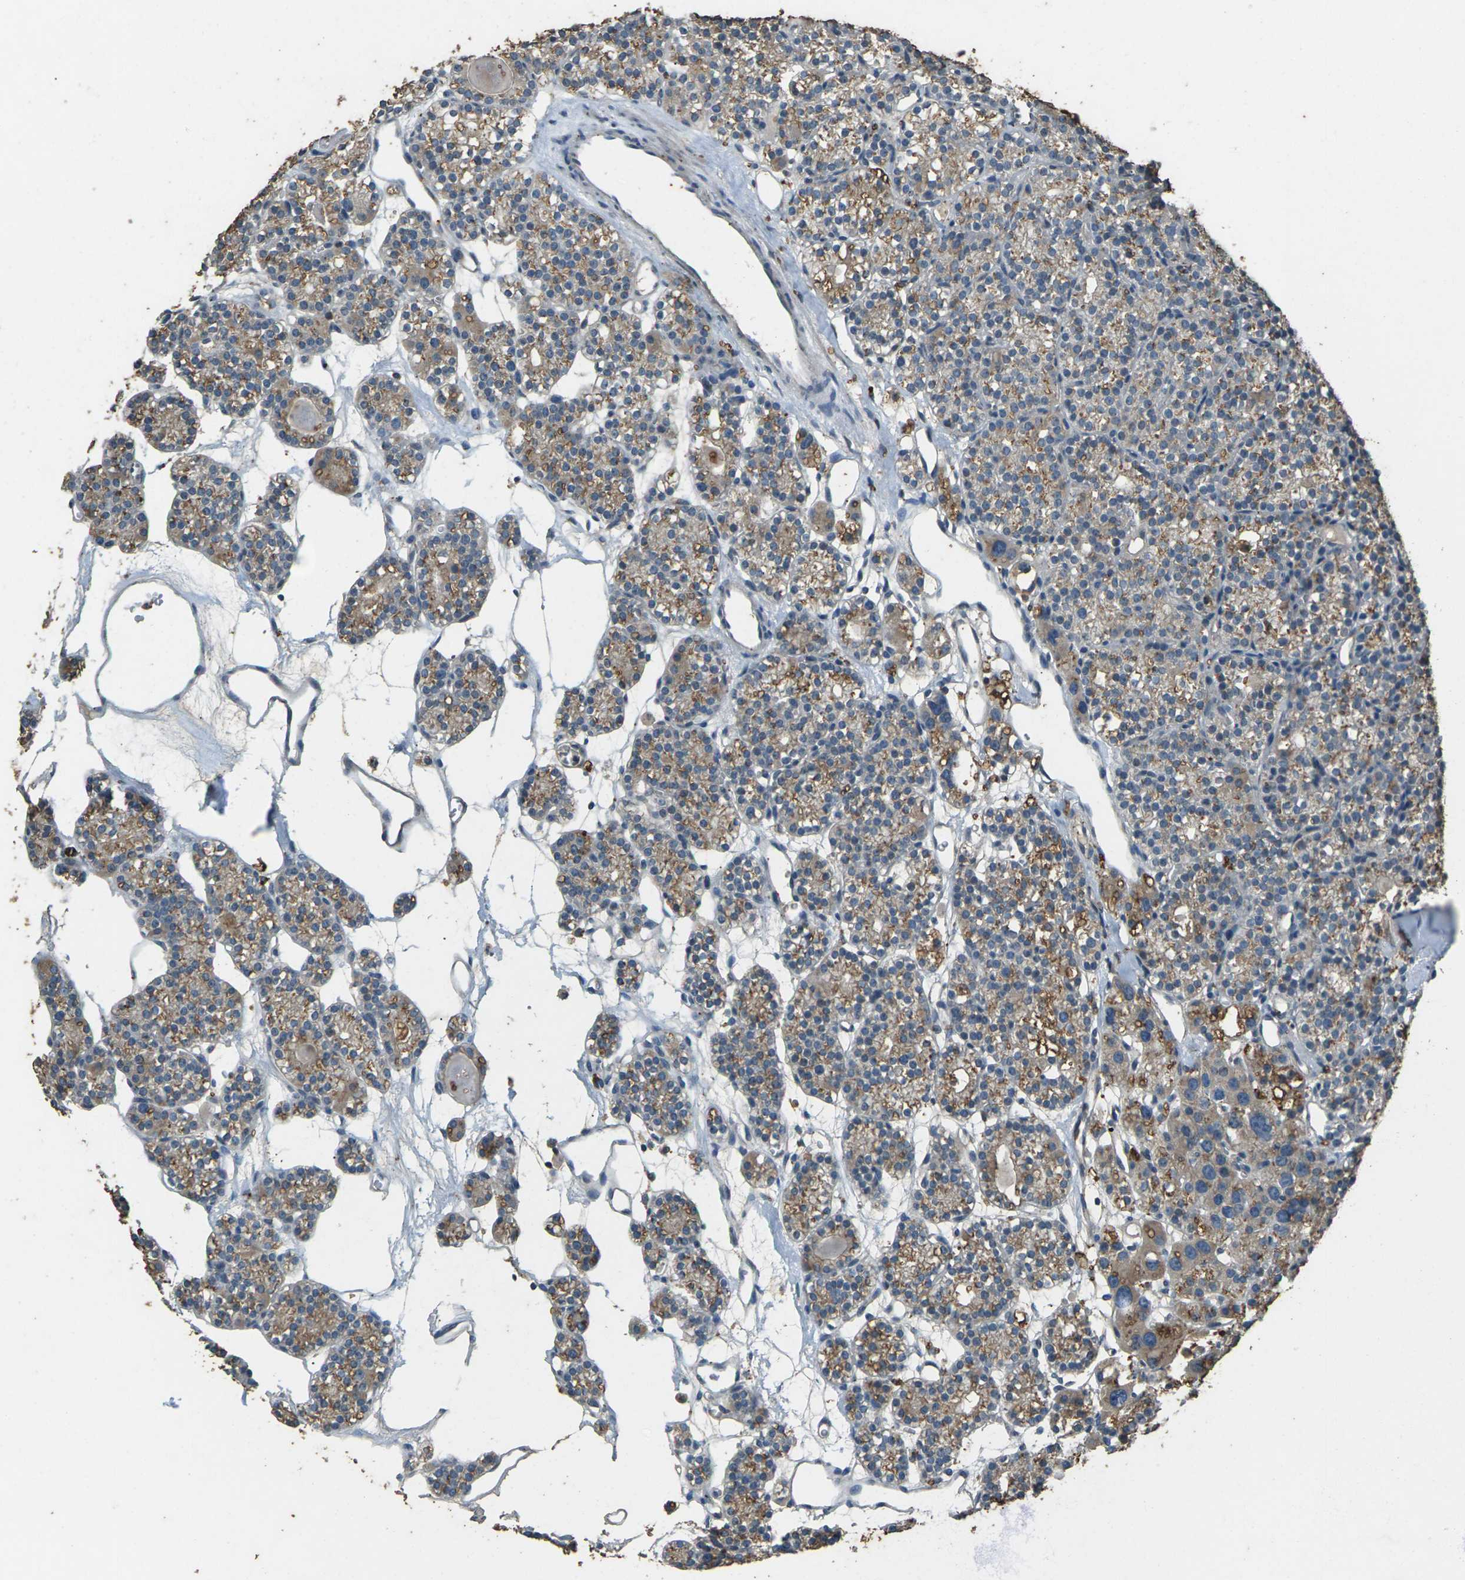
{"staining": {"intensity": "weak", "quantity": ">75%", "location": "cytoplasmic/membranous"}, "tissue": "parathyroid gland", "cell_type": "Glandular cells", "image_type": "normal", "snomed": [{"axis": "morphology", "description": "Normal tissue, NOS"}, {"axis": "topography", "description": "Parathyroid gland"}], "caption": "Normal parathyroid gland reveals weak cytoplasmic/membranous positivity in approximately >75% of glandular cells, visualized by immunohistochemistry.", "gene": "SIGLEC14", "patient": {"sex": "female", "age": 64}}